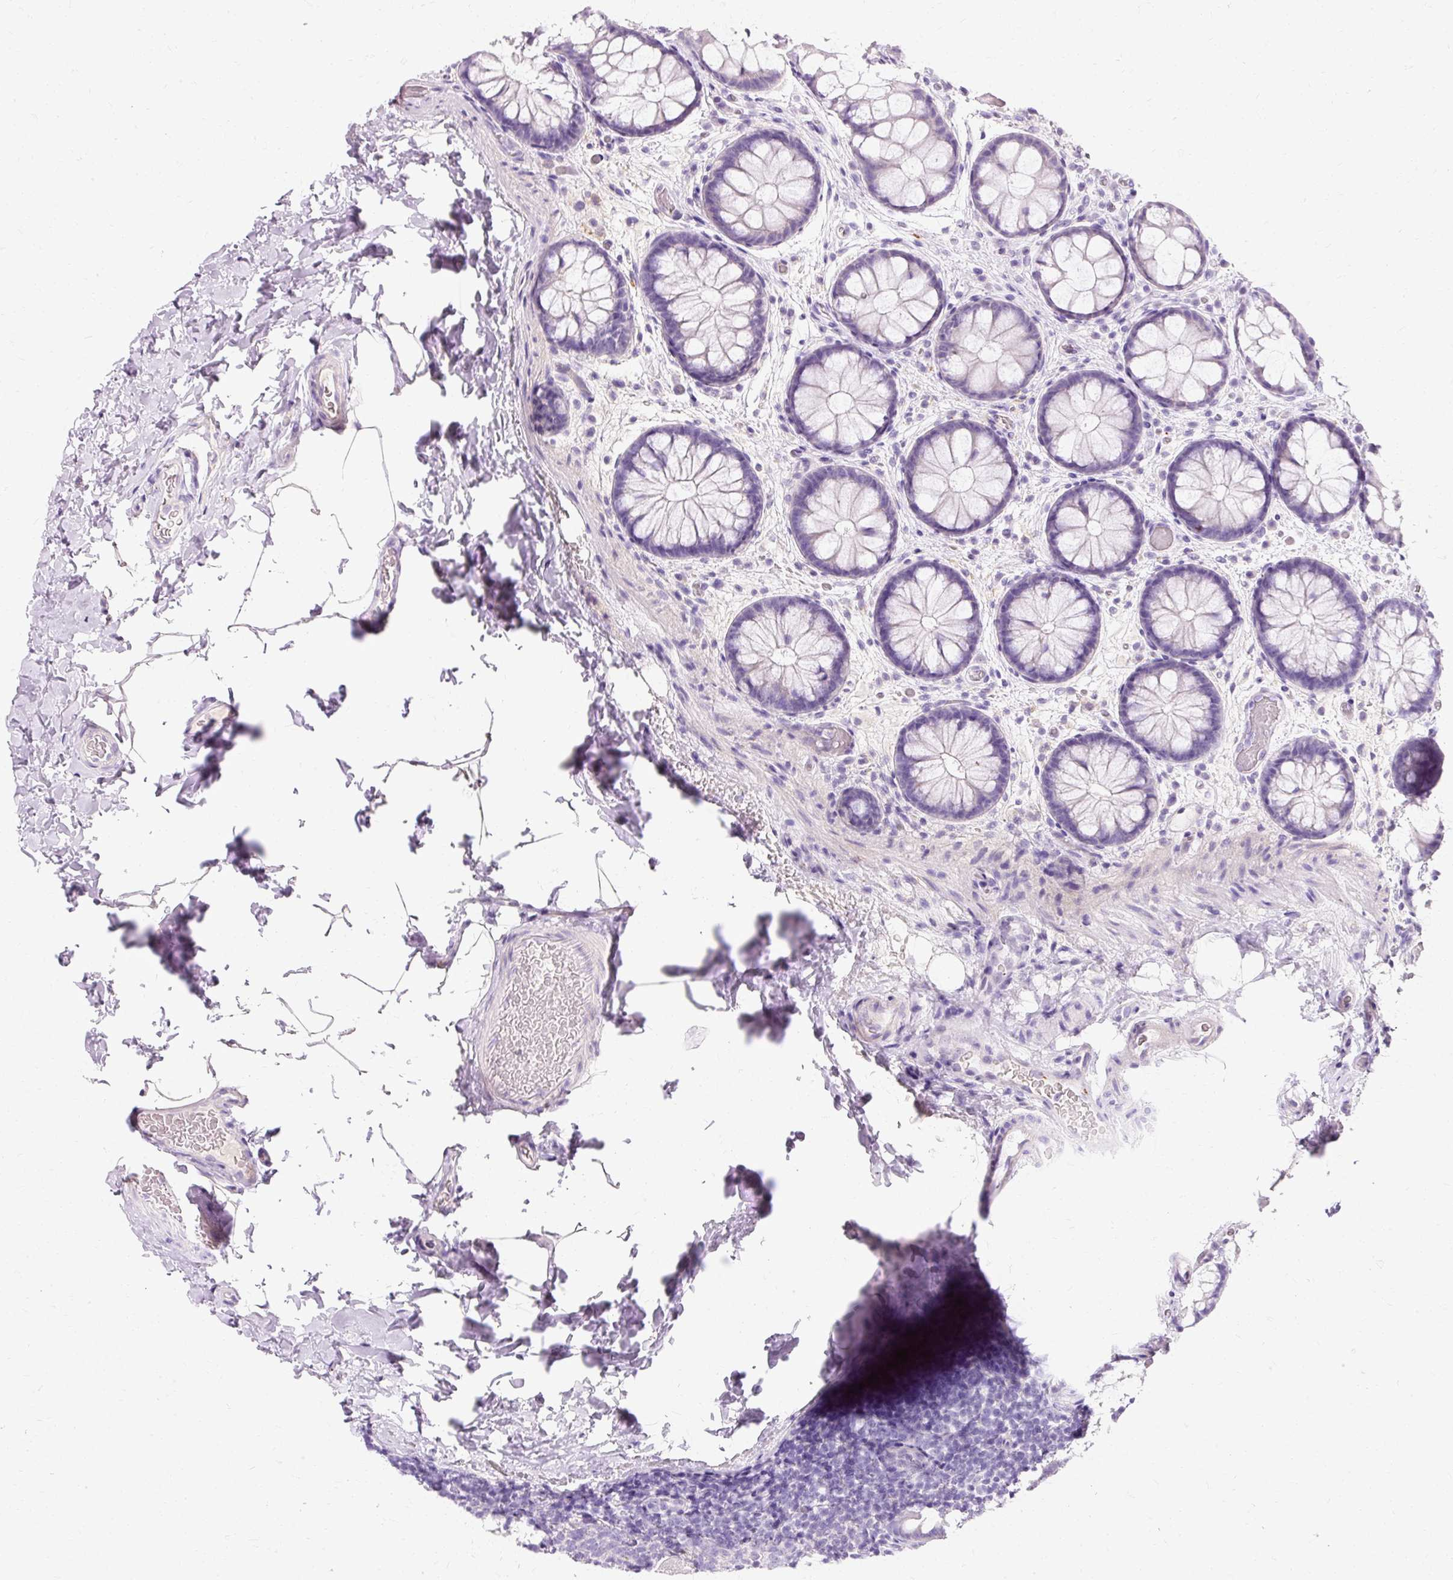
{"staining": {"intensity": "negative", "quantity": "none", "location": "none"}, "tissue": "colon", "cell_type": "Endothelial cells", "image_type": "normal", "snomed": [{"axis": "morphology", "description": "Normal tissue, NOS"}, {"axis": "topography", "description": "Colon"}], "caption": "IHC histopathology image of normal colon: colon stained with DAB demonstrates no significant protein staining in endothelial cells.", "gene": "CLDN25", "patient": {"sex": "male", "age": 46}}